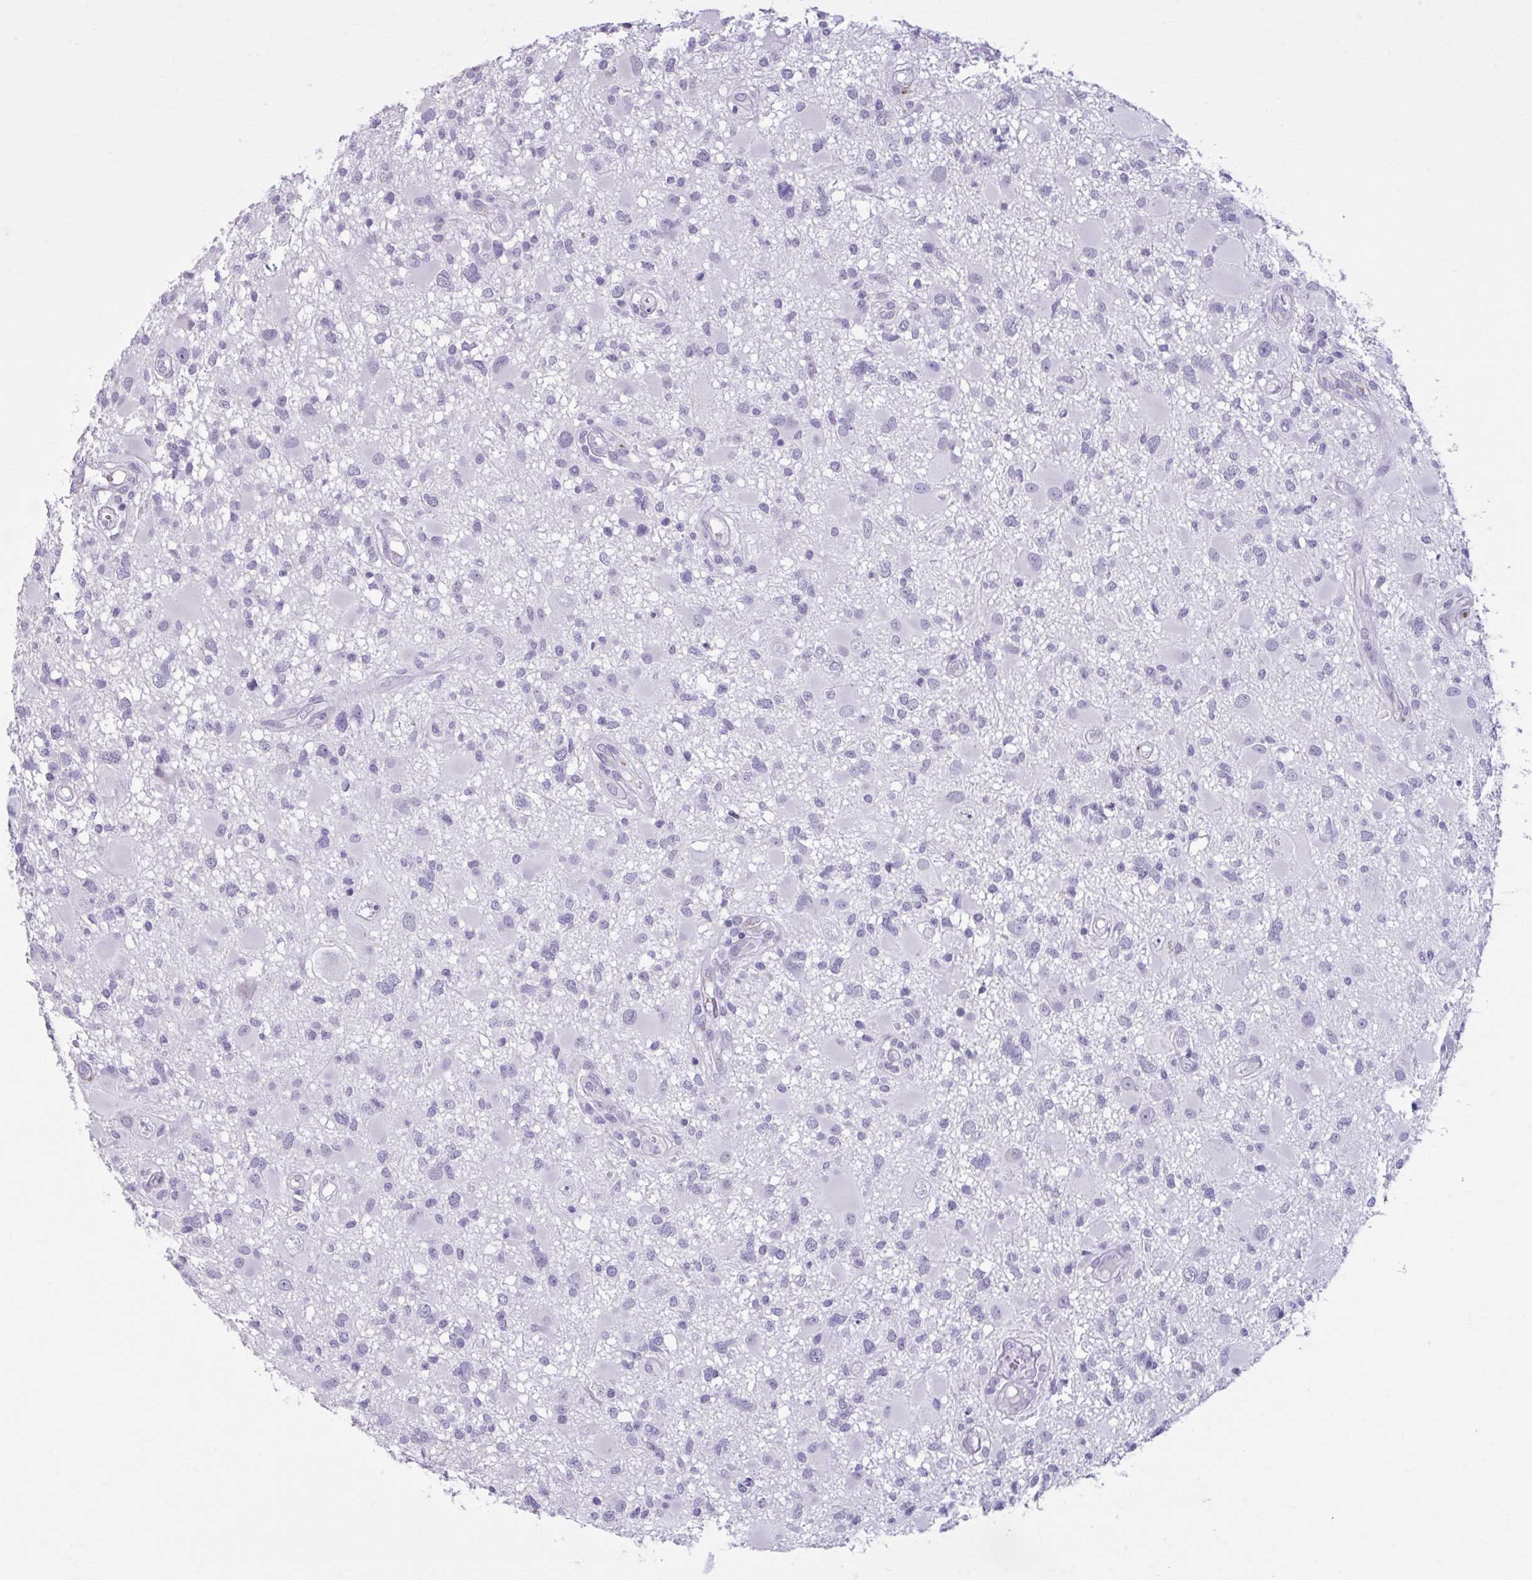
{"staining": {"intensity": "negative", "quantity": "none", "location": "none"}, "tissue": "glioma", "cell_type": "Tumor cells", "image_type": "cancer", "snomed": [{"axis": "morphology", "description": "Glioma, malignant, High grade"}, {"axis": "topography", "description": "Brain"}], "caption": "The image demonstrates no significant positivity in tumor cells of high-grade glioma (malignant). (DAB (3,3'-diaminobenzidine) IHC, high magnification).", "gene": "ZNF682", "patient": {"sex": "male", "age": 54}}